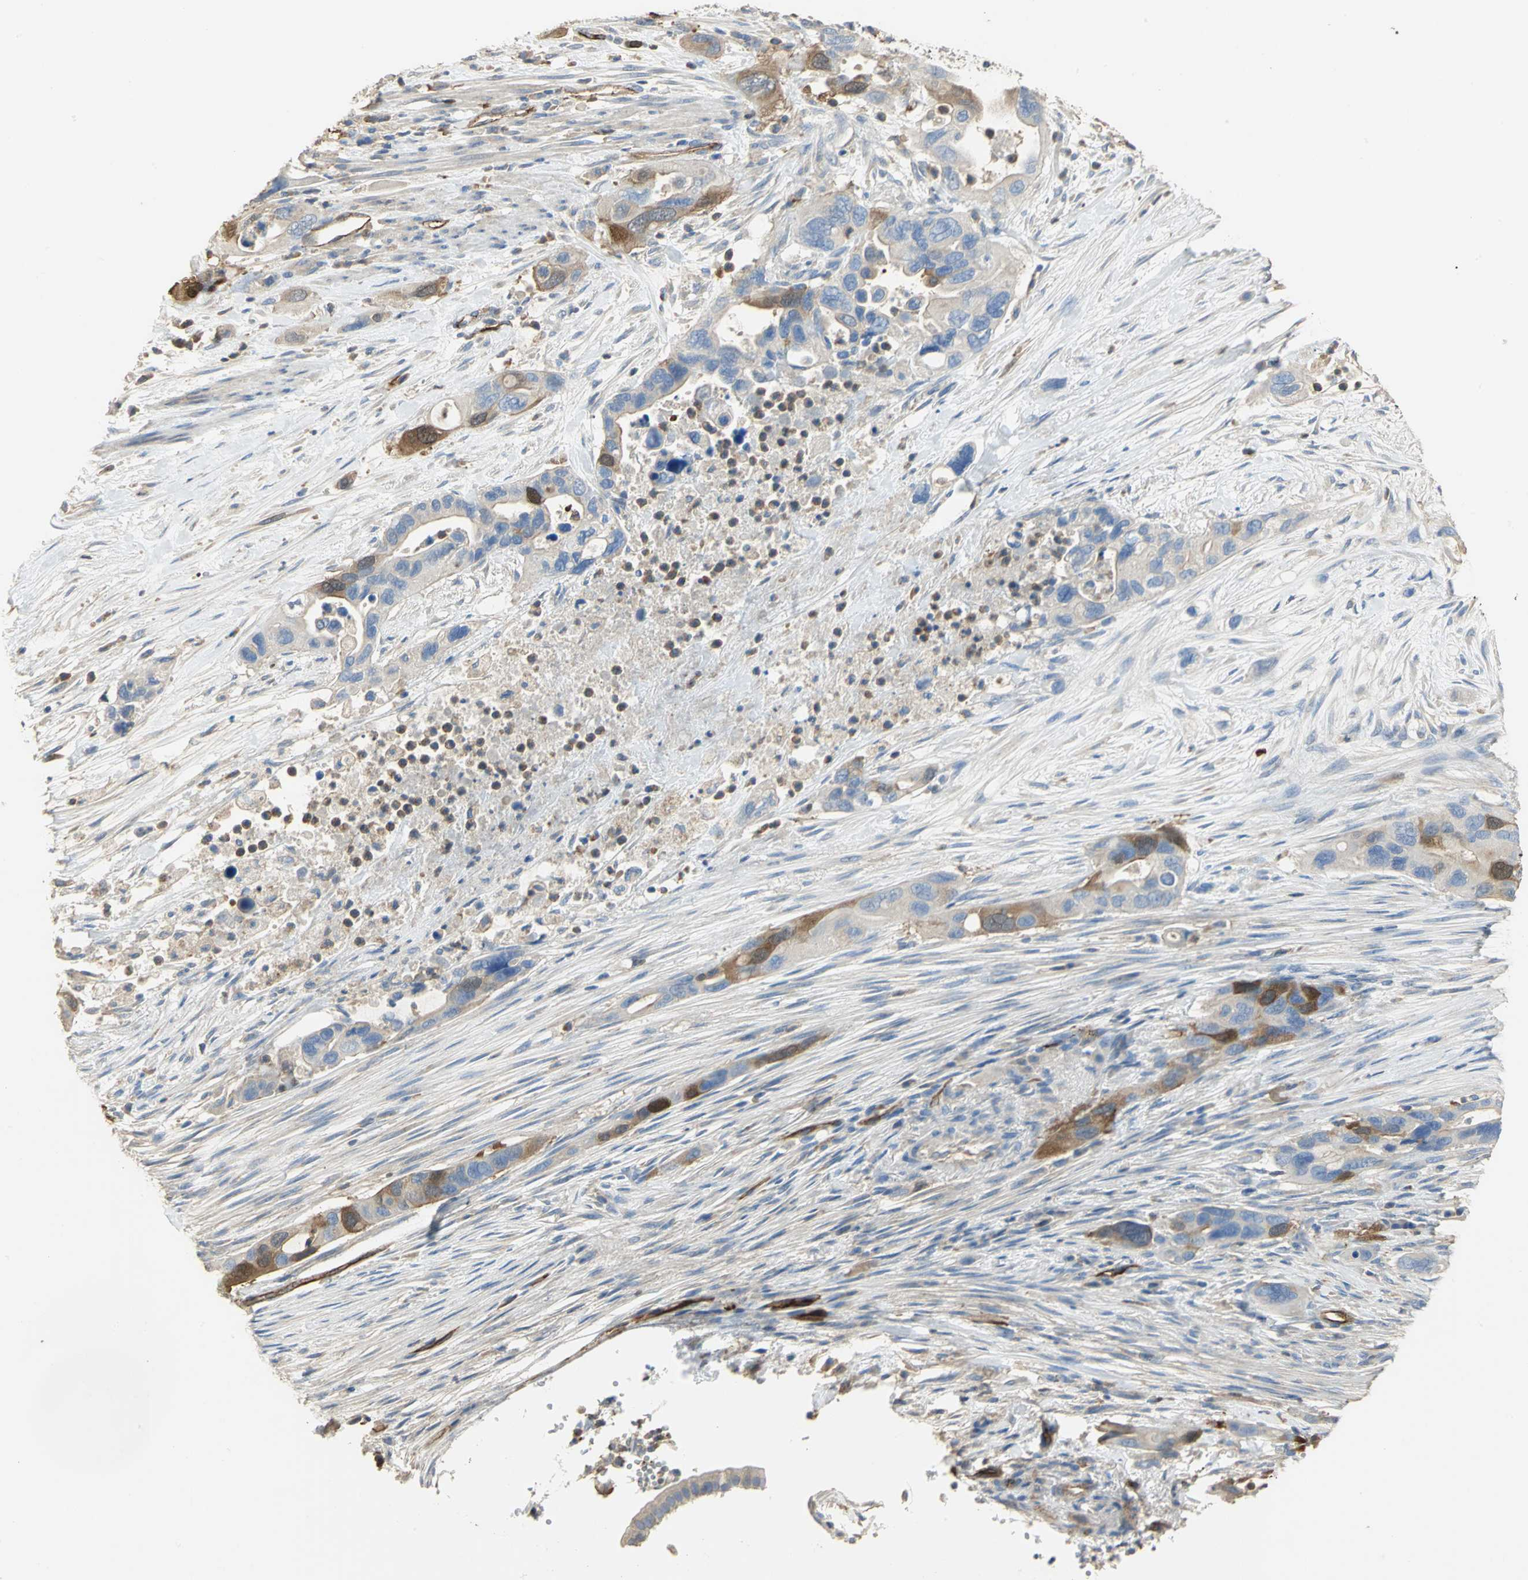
{"staining": {"intensity": "strong", "quantity": "25%-75%", "location": "cytoplasmic/membranous"}, "tissue": "pancreatic cancer", "cell_type": "Tumor cells", "image_type": "cancer", "snomed": [{"axis": "morphology", "description": "Adenocarcinoma, NOS"}, {"axis": "topography", "description": "Pancreas"}], "caption": "Tumor cells demonstrate high levels of strong cytoplasmic/membranous expression in about 25%-75% of cells in adenocarcinoma (pancreatic).", "gene": "DLGAP5", "patient": {"sex": "female", "age": 71}}